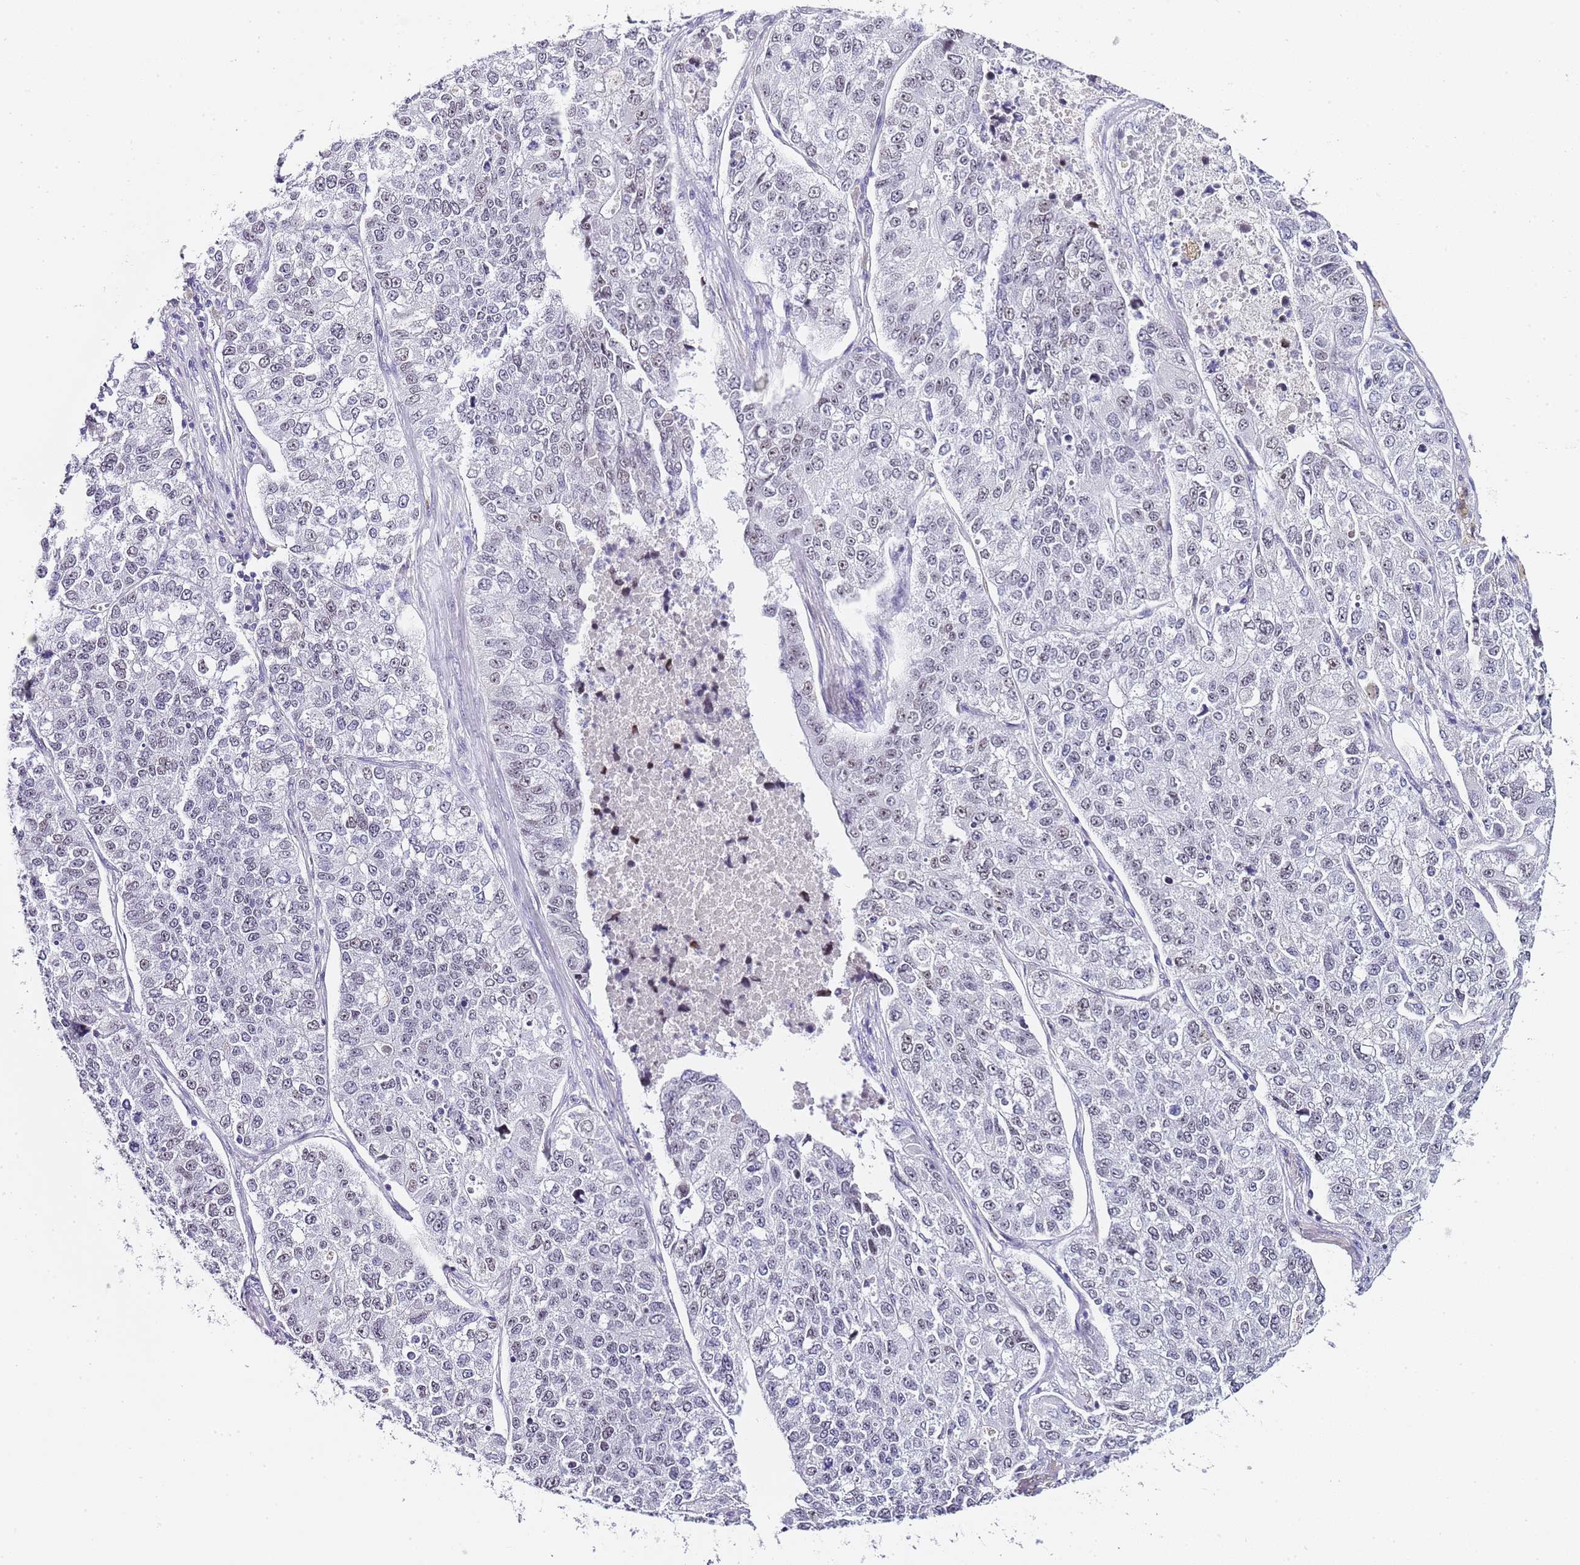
{"staining": {"intensity": "negative", "quantity": "none", "location": "none"}, "tissue": "lung cancer", "cell_type": "Tumor cells", "image_type": "cancer", "snomed": [{"axis": "morphology", "description": "Adenocarcinoma, NOS"}, {"axis": "topography", "description": "Lung"}], "caption": "Immunohistochemistry (IHC) photomicrograph of neoplastic tissue: lung adenocarcinoma stained with DAB exhibits no significant protein expression in tumor cells.", "gene": "NOP56", "patient": {"sex": "male", "age": 49}}